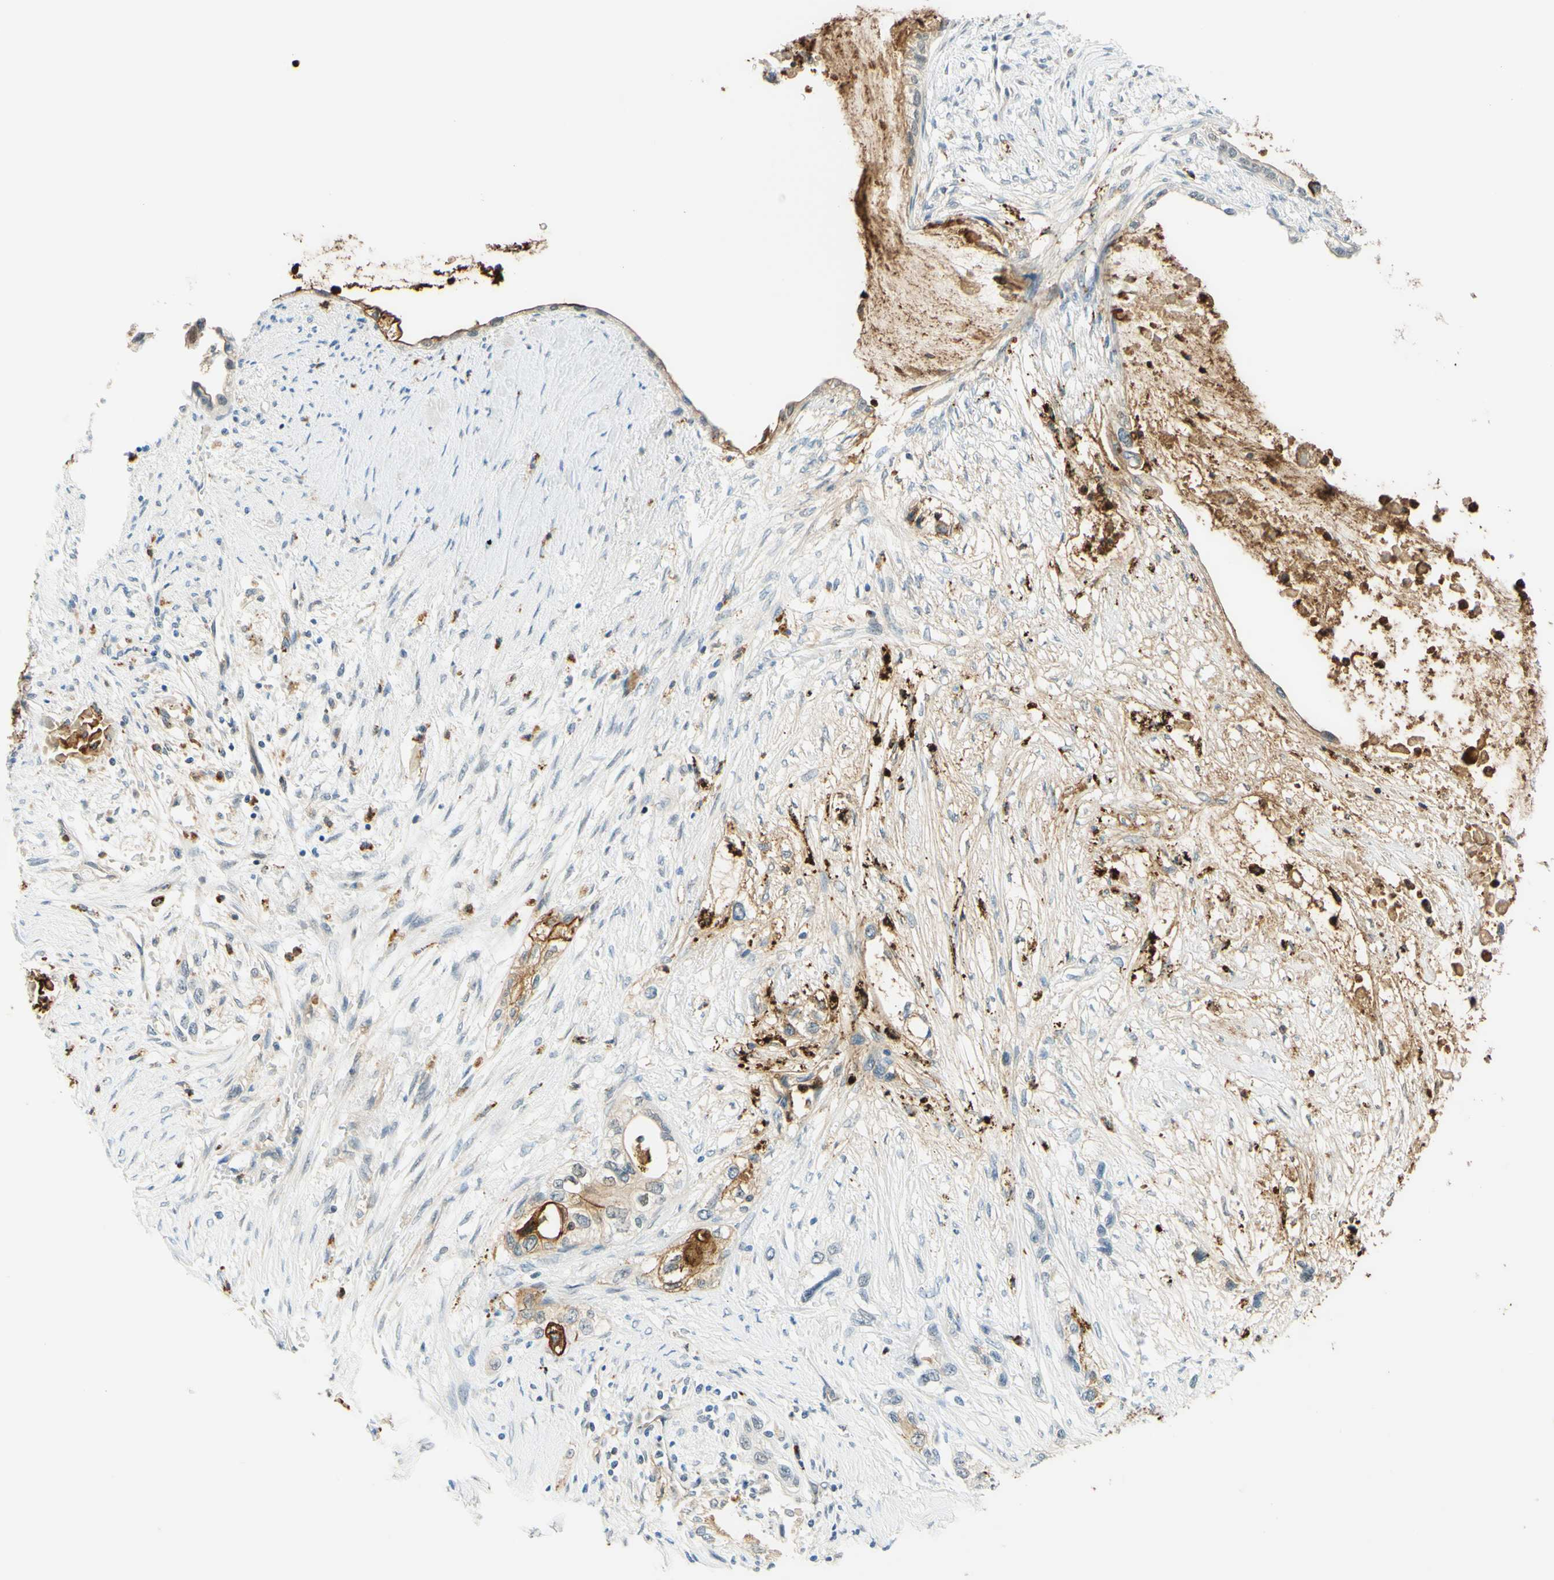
{"staining": {"intensity": "weak", "quantity": "25%-75%", "location": "cytoplasmic/membranous"}, "tissue": "pancreatic cancer", "cell_type": "Tumor cells", "image_type": "cancer", "snomed": [{"axis": "morphology", "description": "Adenocarcinoma, NOS"}, {"axis": "topography", "description": "Pancreas"}], "caption": "A histopathology image of adenocarcinoma (pancreatic) stained for a protein shows weak cytoplasmic/membranous brown staining in tumor cells.", "gene": "TREM2", "patient": {"sex": "female", "age": 70}}